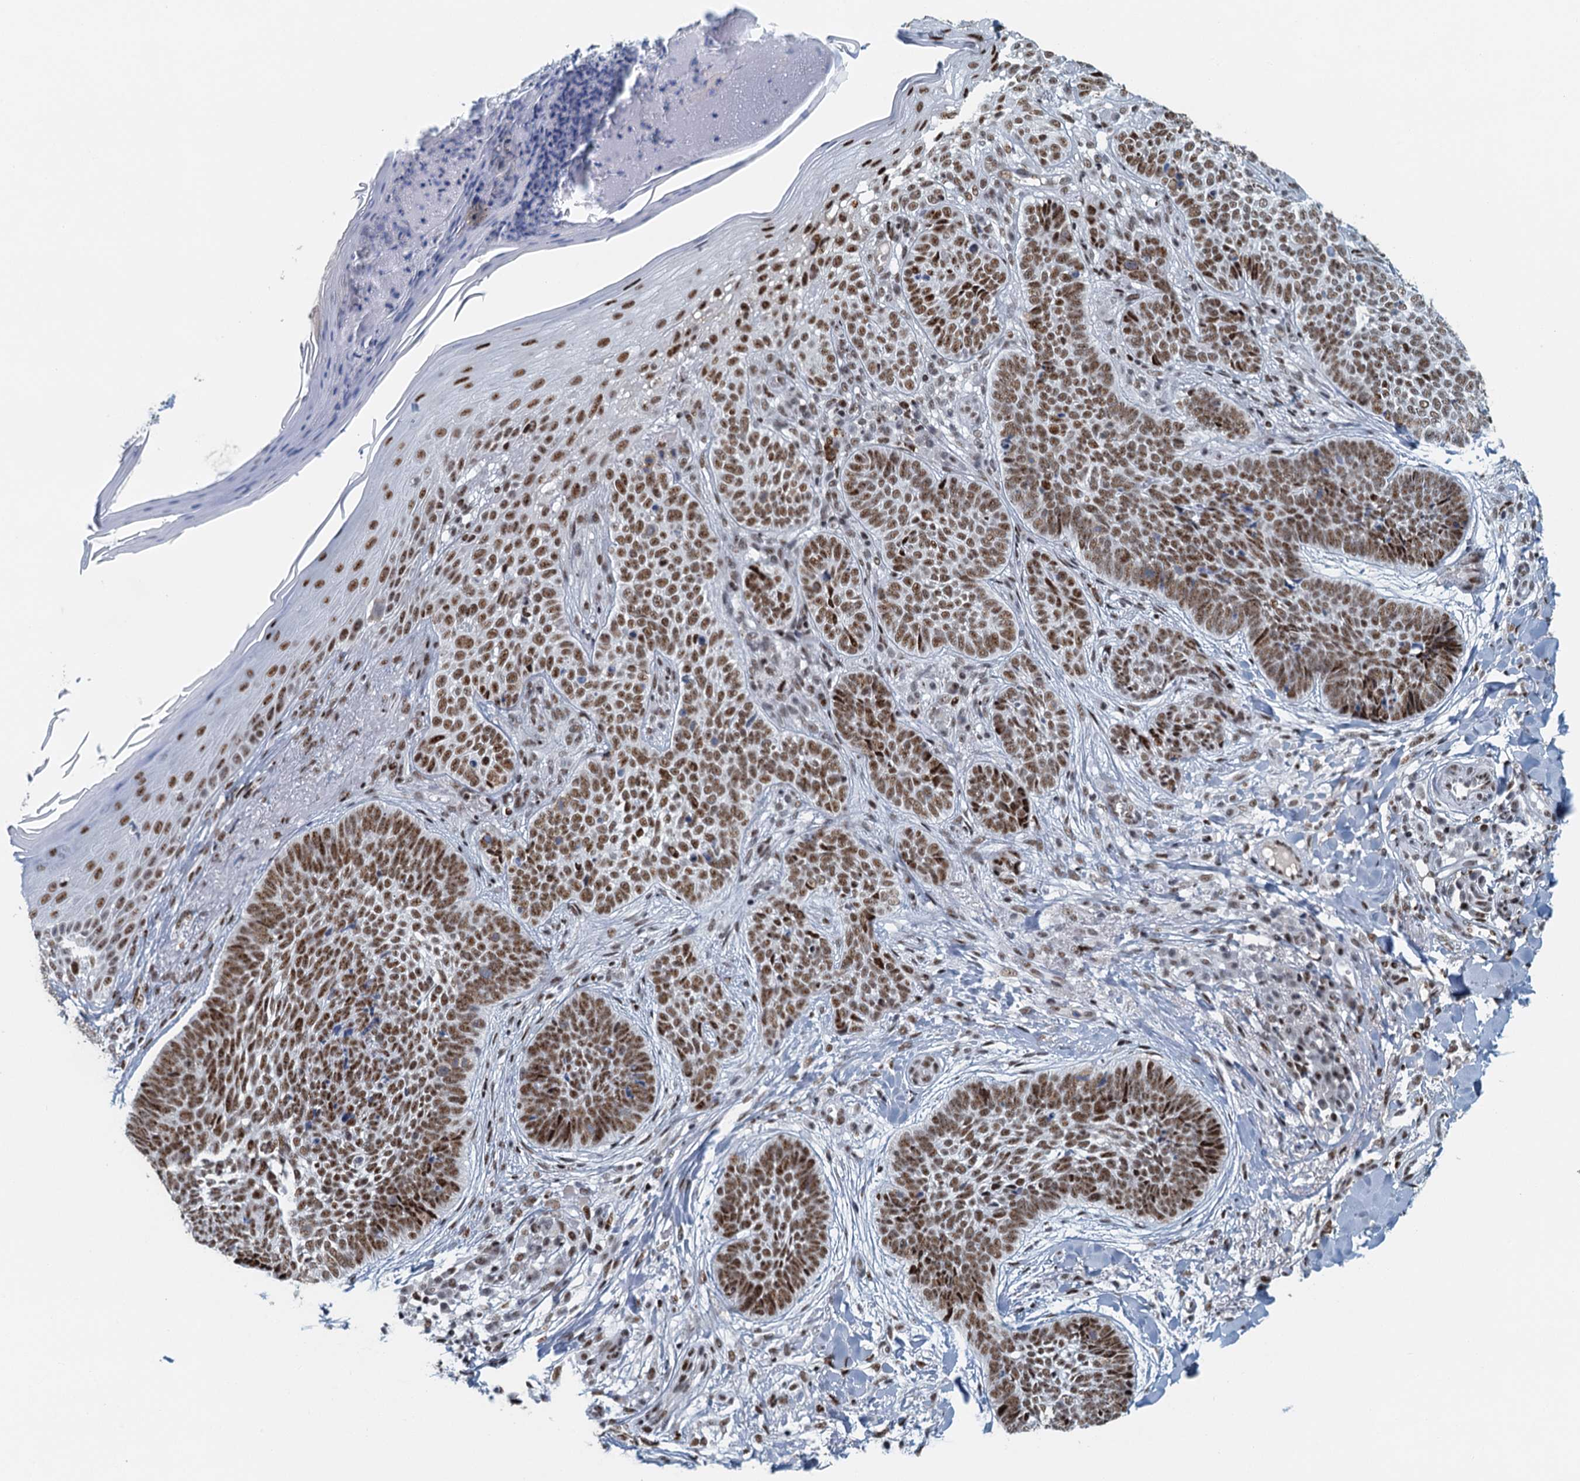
{"staining": {"intensity": "moderate", "quantity": ">75%", "location": "nuclear"}, "tissue": "skin cancer", "cell_type": "Tumor cells", "image_type": "cancer", "snomed": [{"axis": "morphology", "description": "Basal cell carcinoma"}, {"axis": "topography", "description": "Skin"}], "caption": "High-power microscopy captured an immunohistochemistry (IHC) image of basal cell carcinoma (skin), revealing moderate nuclear positivity in approximately >75% of tumor cells.", "gene": "TTLL9", "patient": {"sex": "female", "age": 61}}